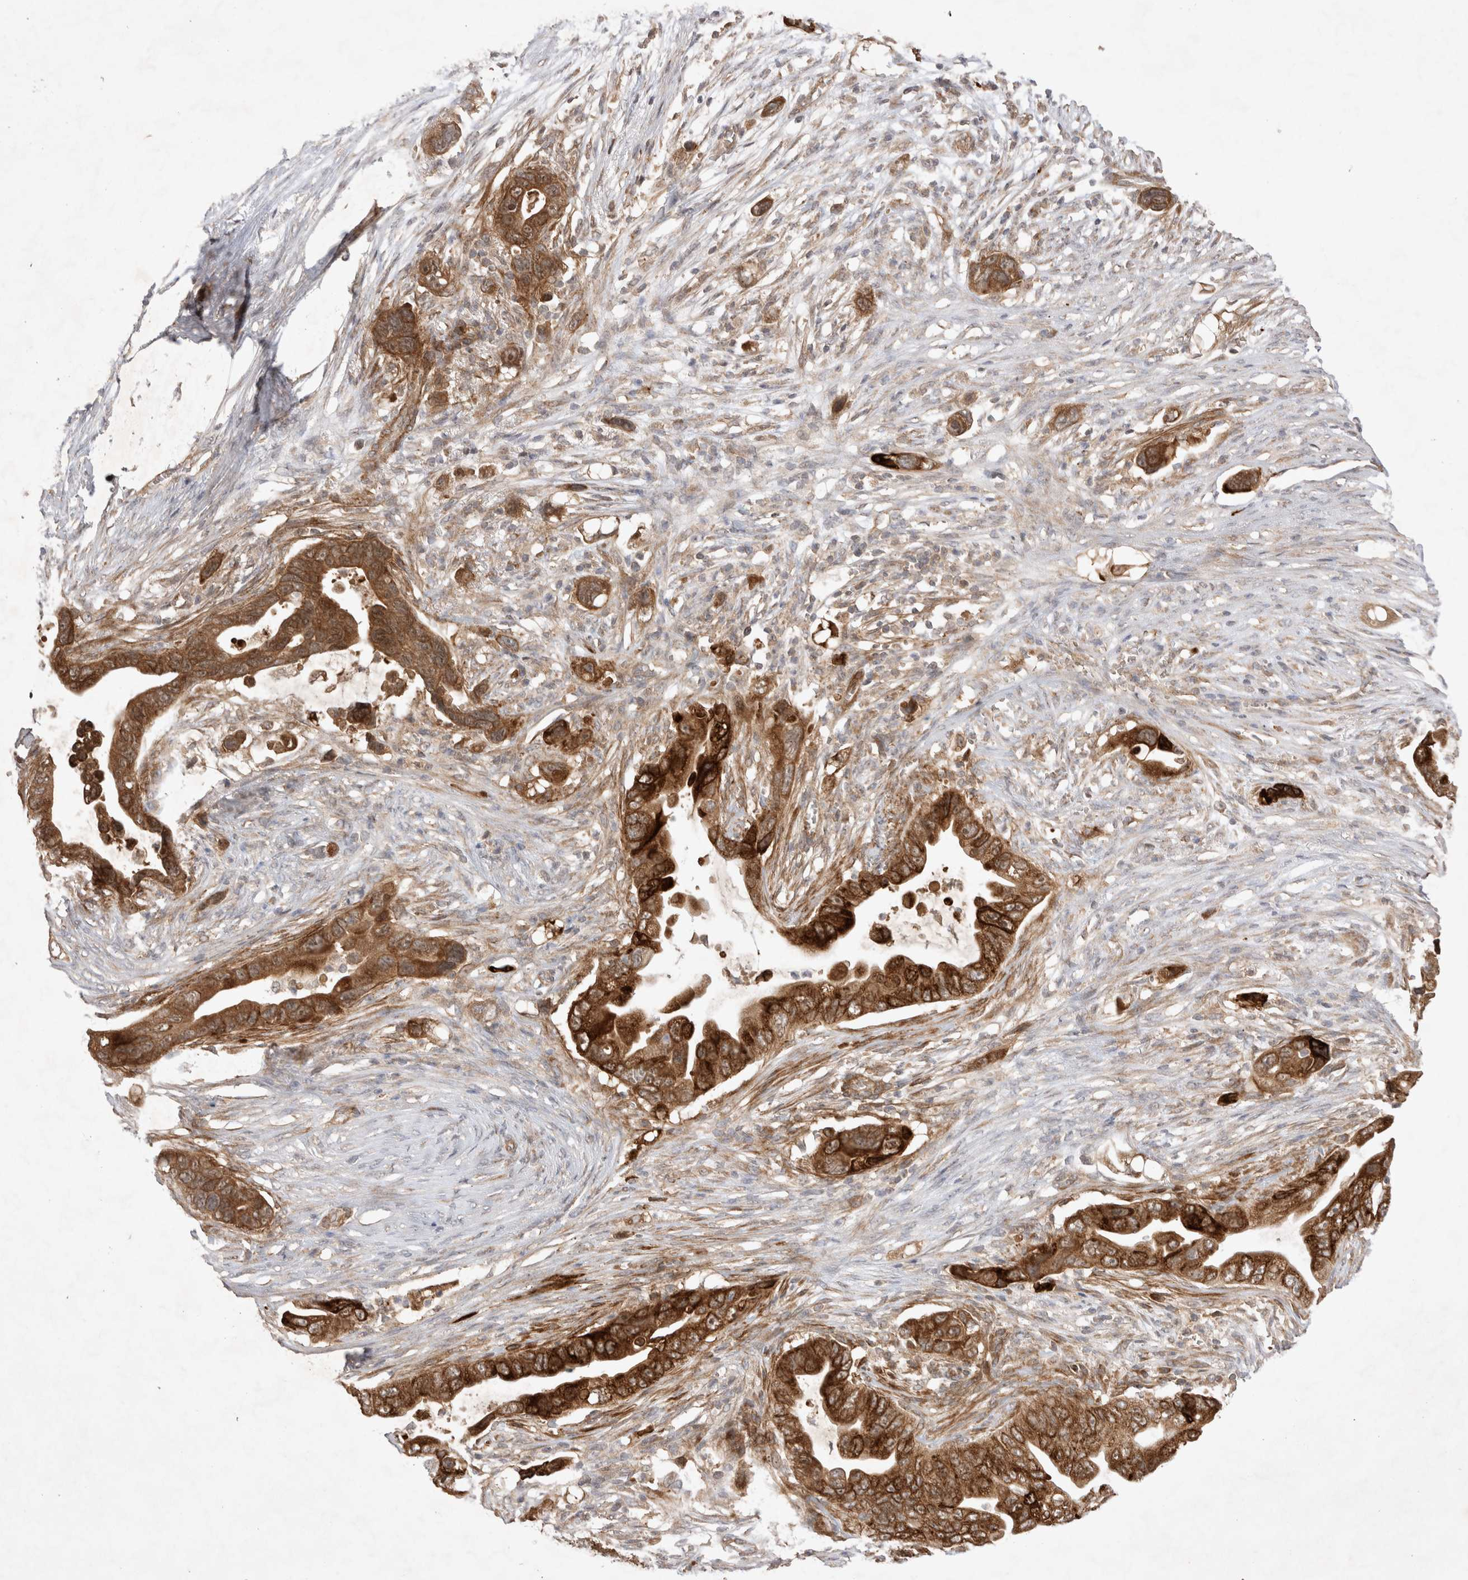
{"staining": {"intensity": "strong", "quantity": ">75%", "location": "cytoplasmic/membranous"}, "tissue": "pancreatic cancer", "cell_type": "Tumor cells", "image_type": "cancer", "snomed": [{"axis": "morphology", "description": "Adenocarcinoma, NOS"}, {"axis": "topography", "description": "Pancreas"}], "caption": "Tumor cells display high levels of strong cytoplasmic/membranous positivity in about >75% of cells in pancreatic cancer (adenocarcinoma).", "gene": "FAM221A", "patient": {"sex": "female", "age": 72}}